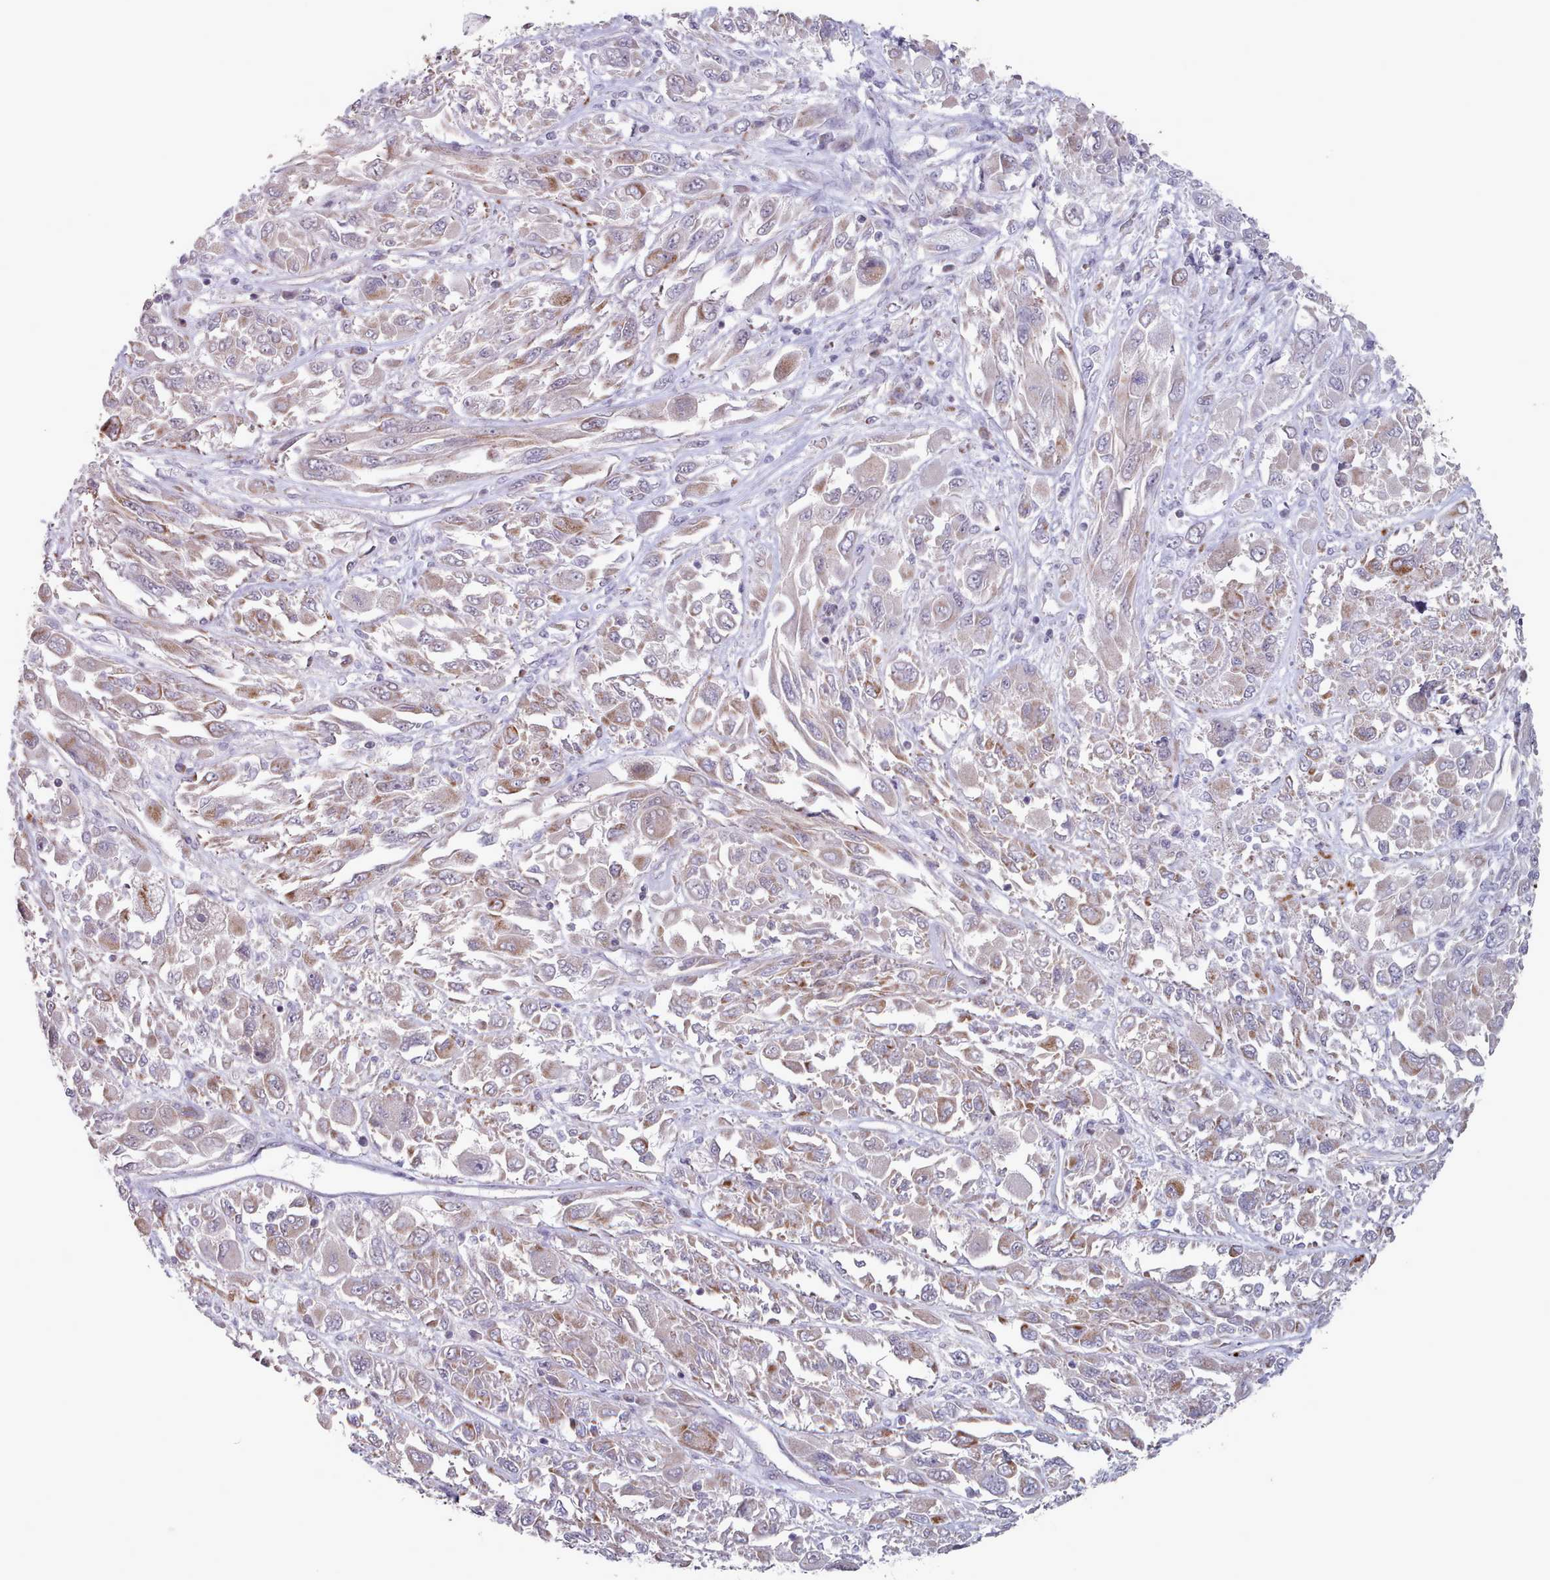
{"staining": {"intensity": "moderate", "quantity": "<25%", "location": "cytoplasmic/membranous"}, "tissue": "melanoma", "cell_type": "Tumor cells", "image_type": "cancer", "snomed": [{"axis": "morphology", "description": "Malignant melanoma, NOS"}, {"axis": "topography", "description": "Skin"}], "caption": "Approximately <25% of tumor cells in human malignant melanoma reveal moderate cytoplasmic/membranous protein expression as visualized by brown immunohistochemical staining.", "gene": "TRARG1", "patient": {"sex": "female", "age": 91}}